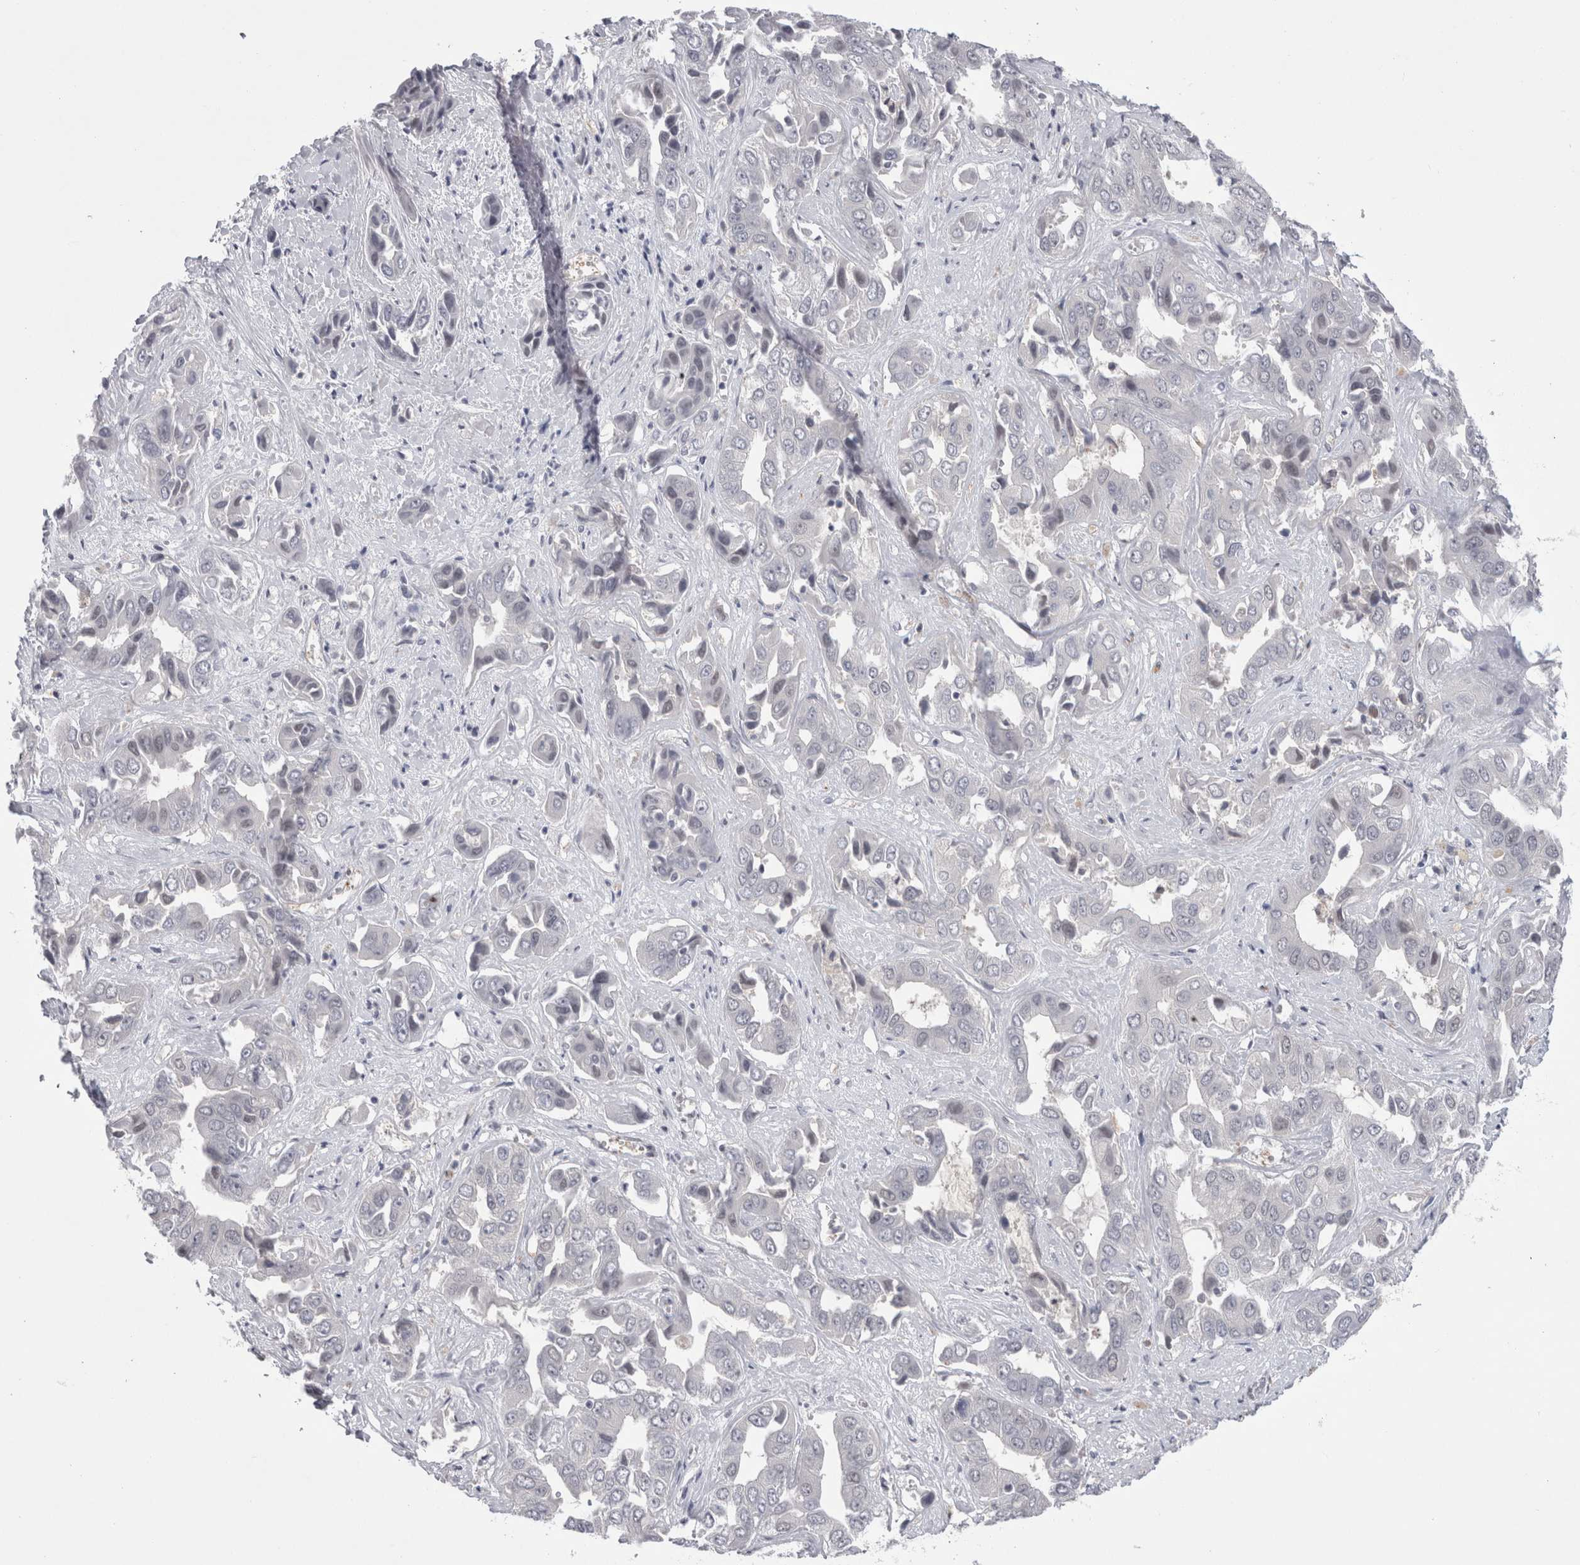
{"staining": {"intensity": "negative", "quantity": "none", "location": "none"}, "tissue": "liver cancer", "cell_type": "Tumor cells", "image_type": "cancer", "snomed": [{"axis": "morphology", "description": "Cholangiocarcinoma"}, {"axis": "topography", "description": "Liver"}], "caption": "Immunohistochemistry (IHC) of human liver cholangiocarcinoma shows no staining in tumor cells.", "gene": "PSMB2", "patient": {"sex": "female", "age": 52}}